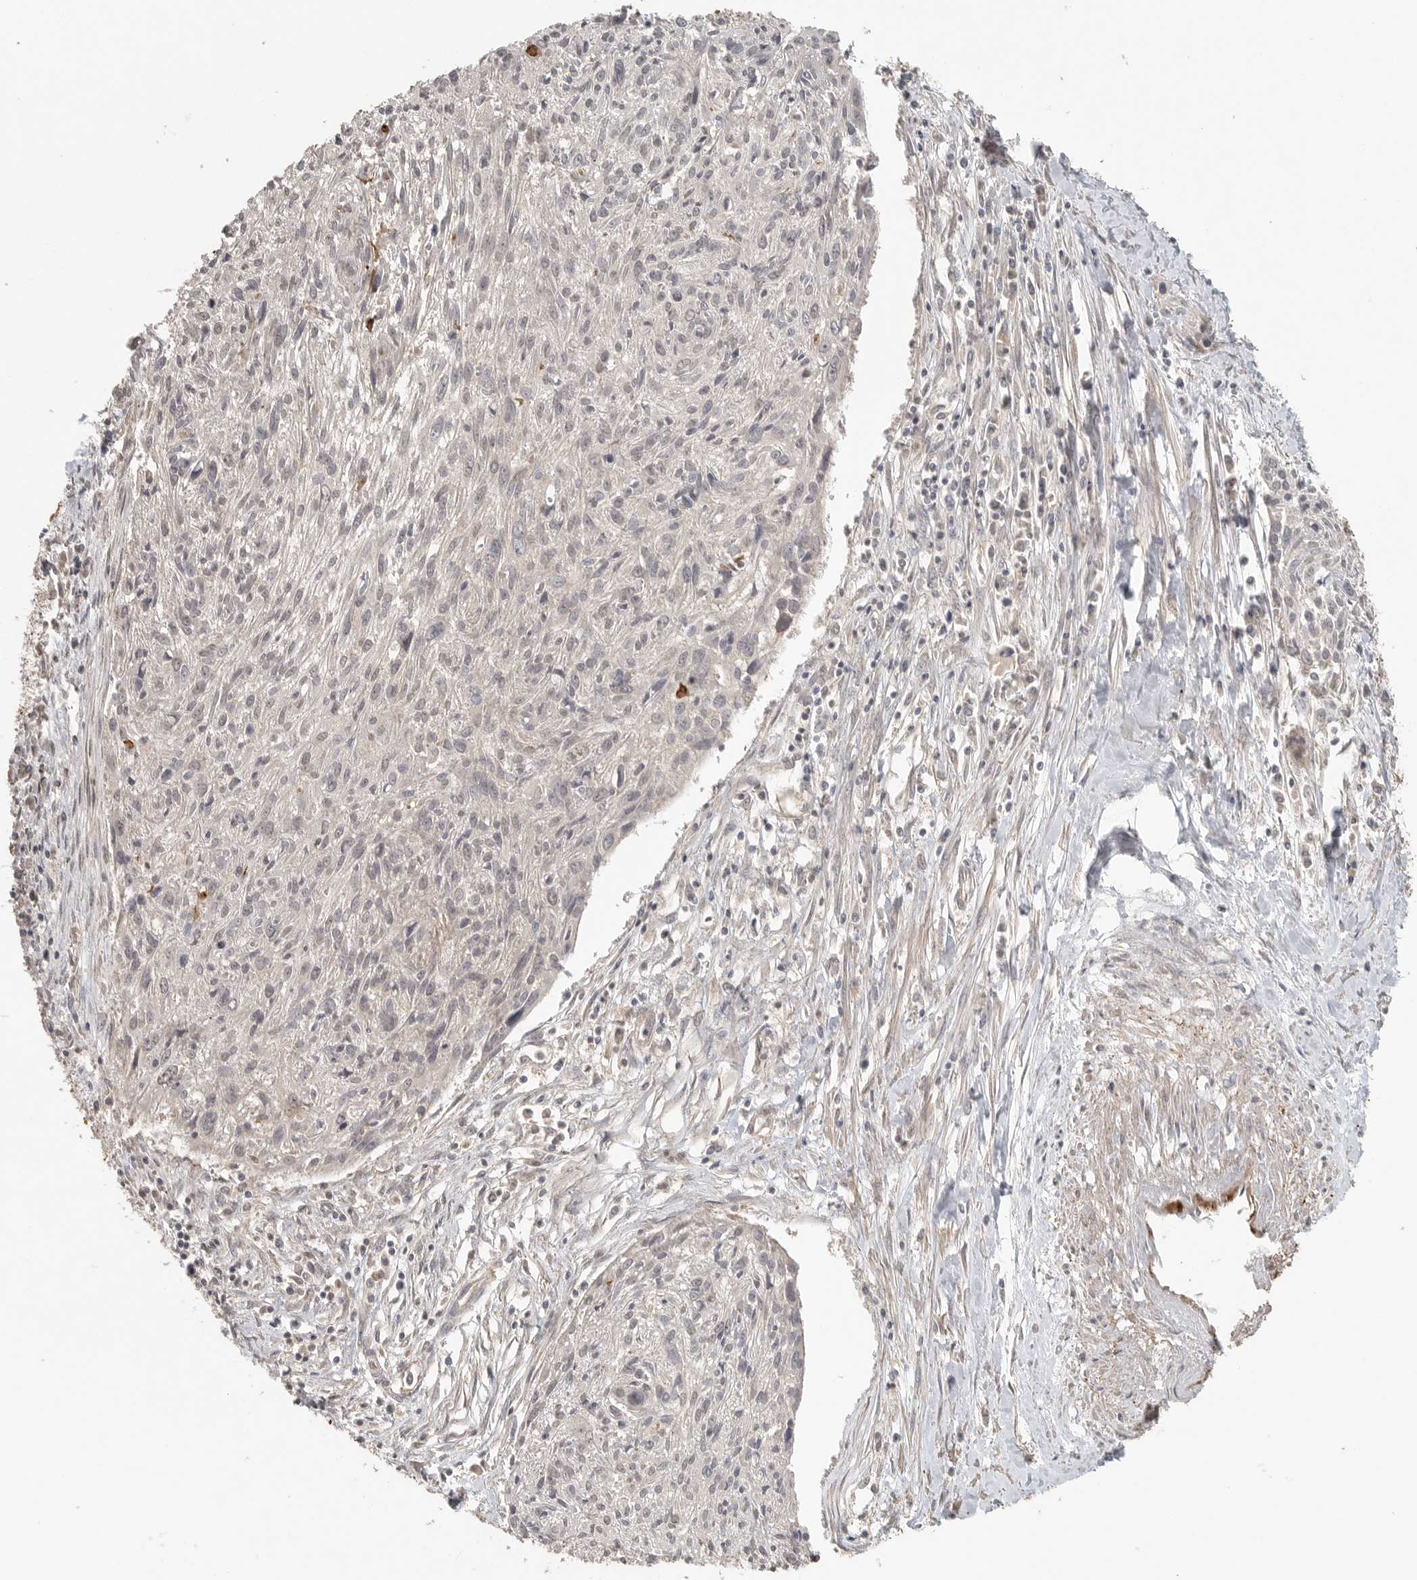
{"staining": {"intensity": "negative", "quantity": "none", "location": "none"}, "tissue": "cervical cancer", "cell_type": "Tumor cells", "image_type": "cancer", "snomed": [{"axis": "morphology", "description": "Squamous cell carcinoma, NOS"}, {"axis": "topography", "description": "Cervix"}], "caption": "This micrograph is of squamous cell carcinoma (cervical) stained with immunohistochemistry (IHC) to label a protein in brown with the nuclei are counter-stained blue. There is no staining in tumor cells.", "gene": "HDAC6", "patient": {"sex": "female", "age": 51}}